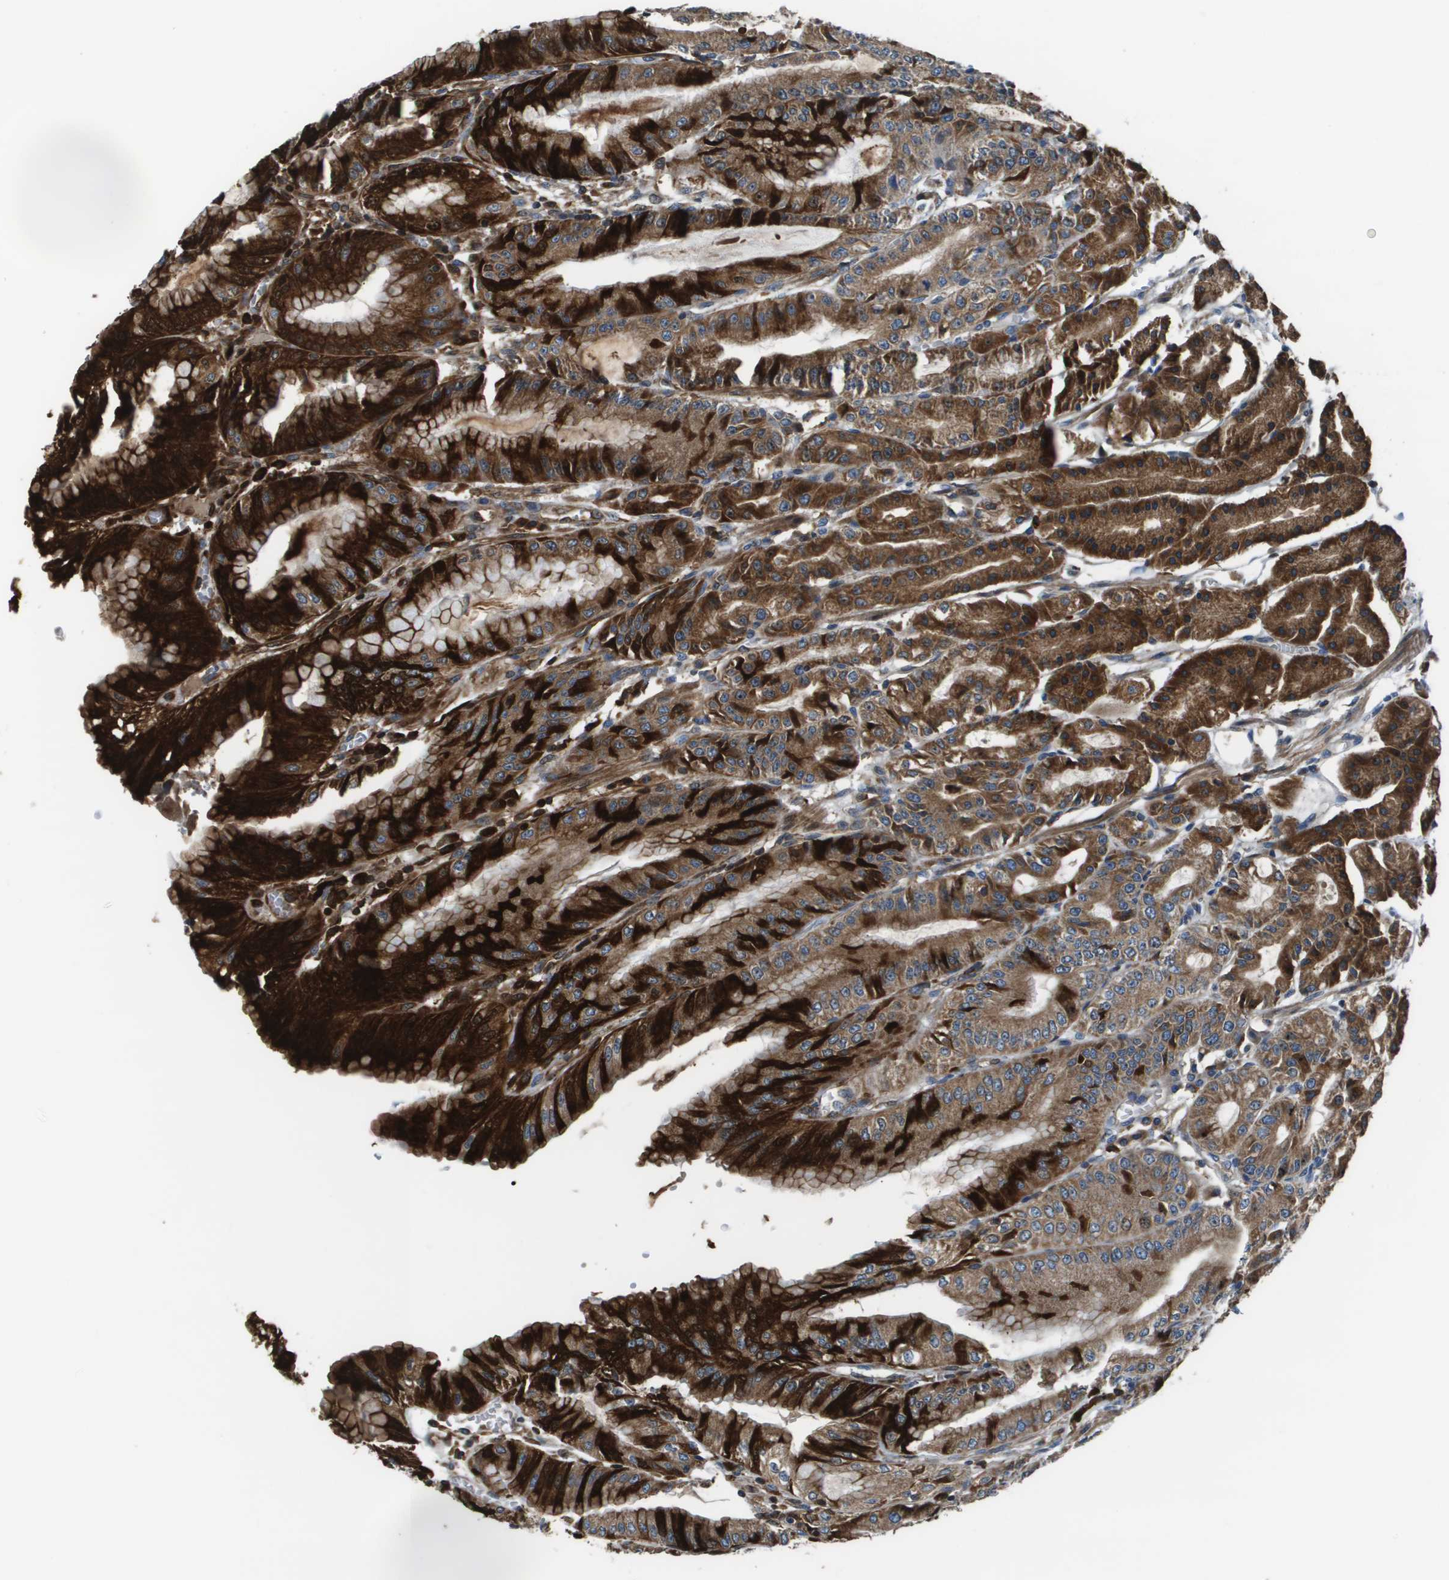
{"staining": {"intensity": "strong", "quantity": ">75%", "location": "cytoplasmic/membranous"}, "tissue": "stomach", "cell_type": "Glandular cells", "image_type": "normal", "snomed": [{"axis": "morphology", "description": "Normal tissue, NOS"}, {"axis": "topography", "description": "Stomach, lower"}], "caption": "Protein staining of normal stomach displays strong cytoplasmic/membranous expression in about >75% of glandular cells. (brown staining indicates protein expression, while blue staining denotes nuclei).", "gene": "CNPY3", "patient": {"sex": "male", "age": 71}}